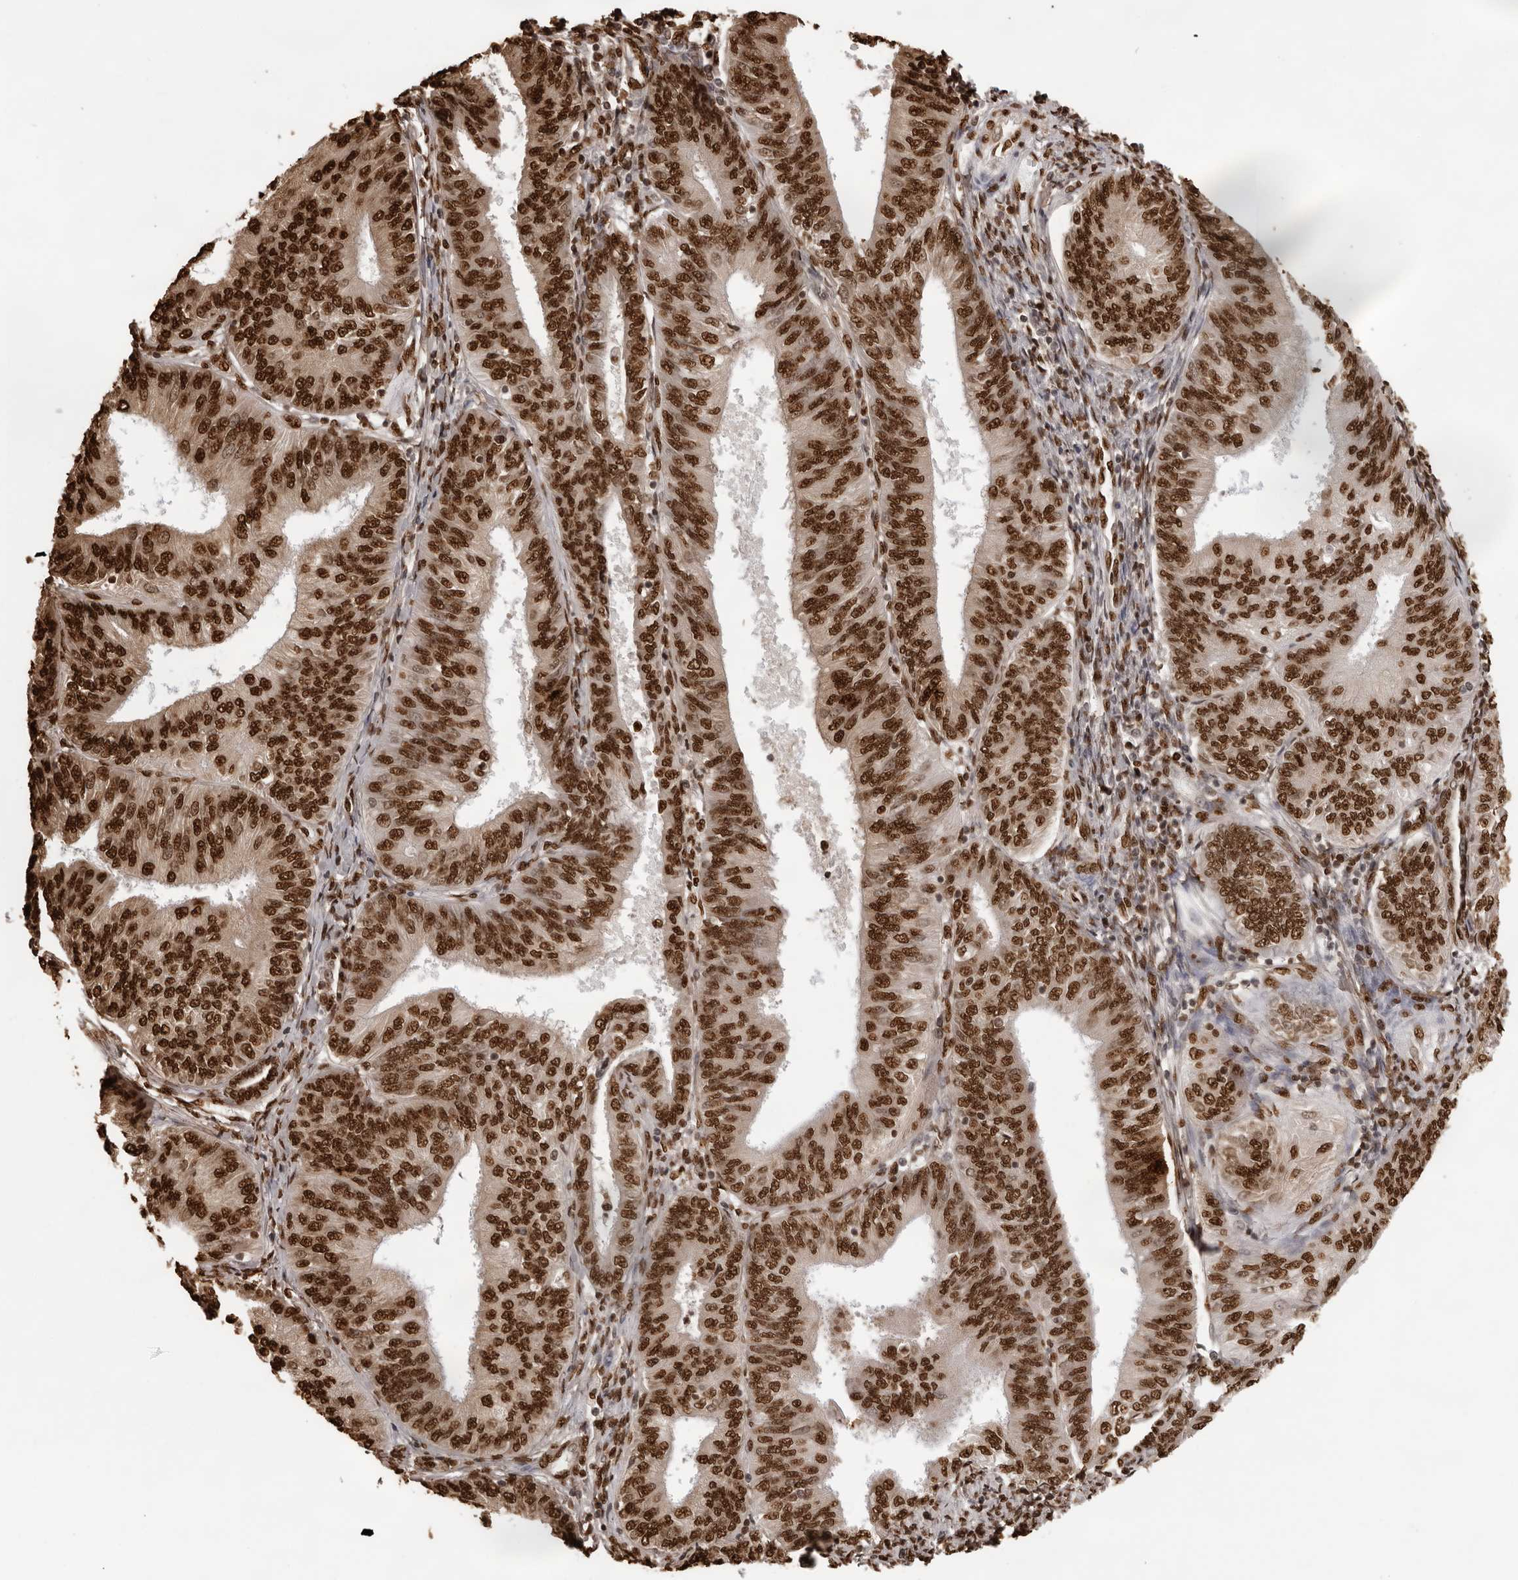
{"staining": {"intensity": "strong", "quantity": ">75%", "location": "nuclear"}, "tissue": "endometrial cancer", "cell_type": "Tumor cells", "image_type": "cancer", "snomed": [{"axis": "morphology", "description": "Adenocarcinoma, NOS"}, {"axis": "topography", "description": "Endometrium"}], "caption": "Human adenocarcinoma (endometrial) stained with a brown dye demonstrates strong nuclear positive staining in about >75% of tumor cells.", "gene": "ZFP91", "patient": {"sex": "female", "age": 58}}